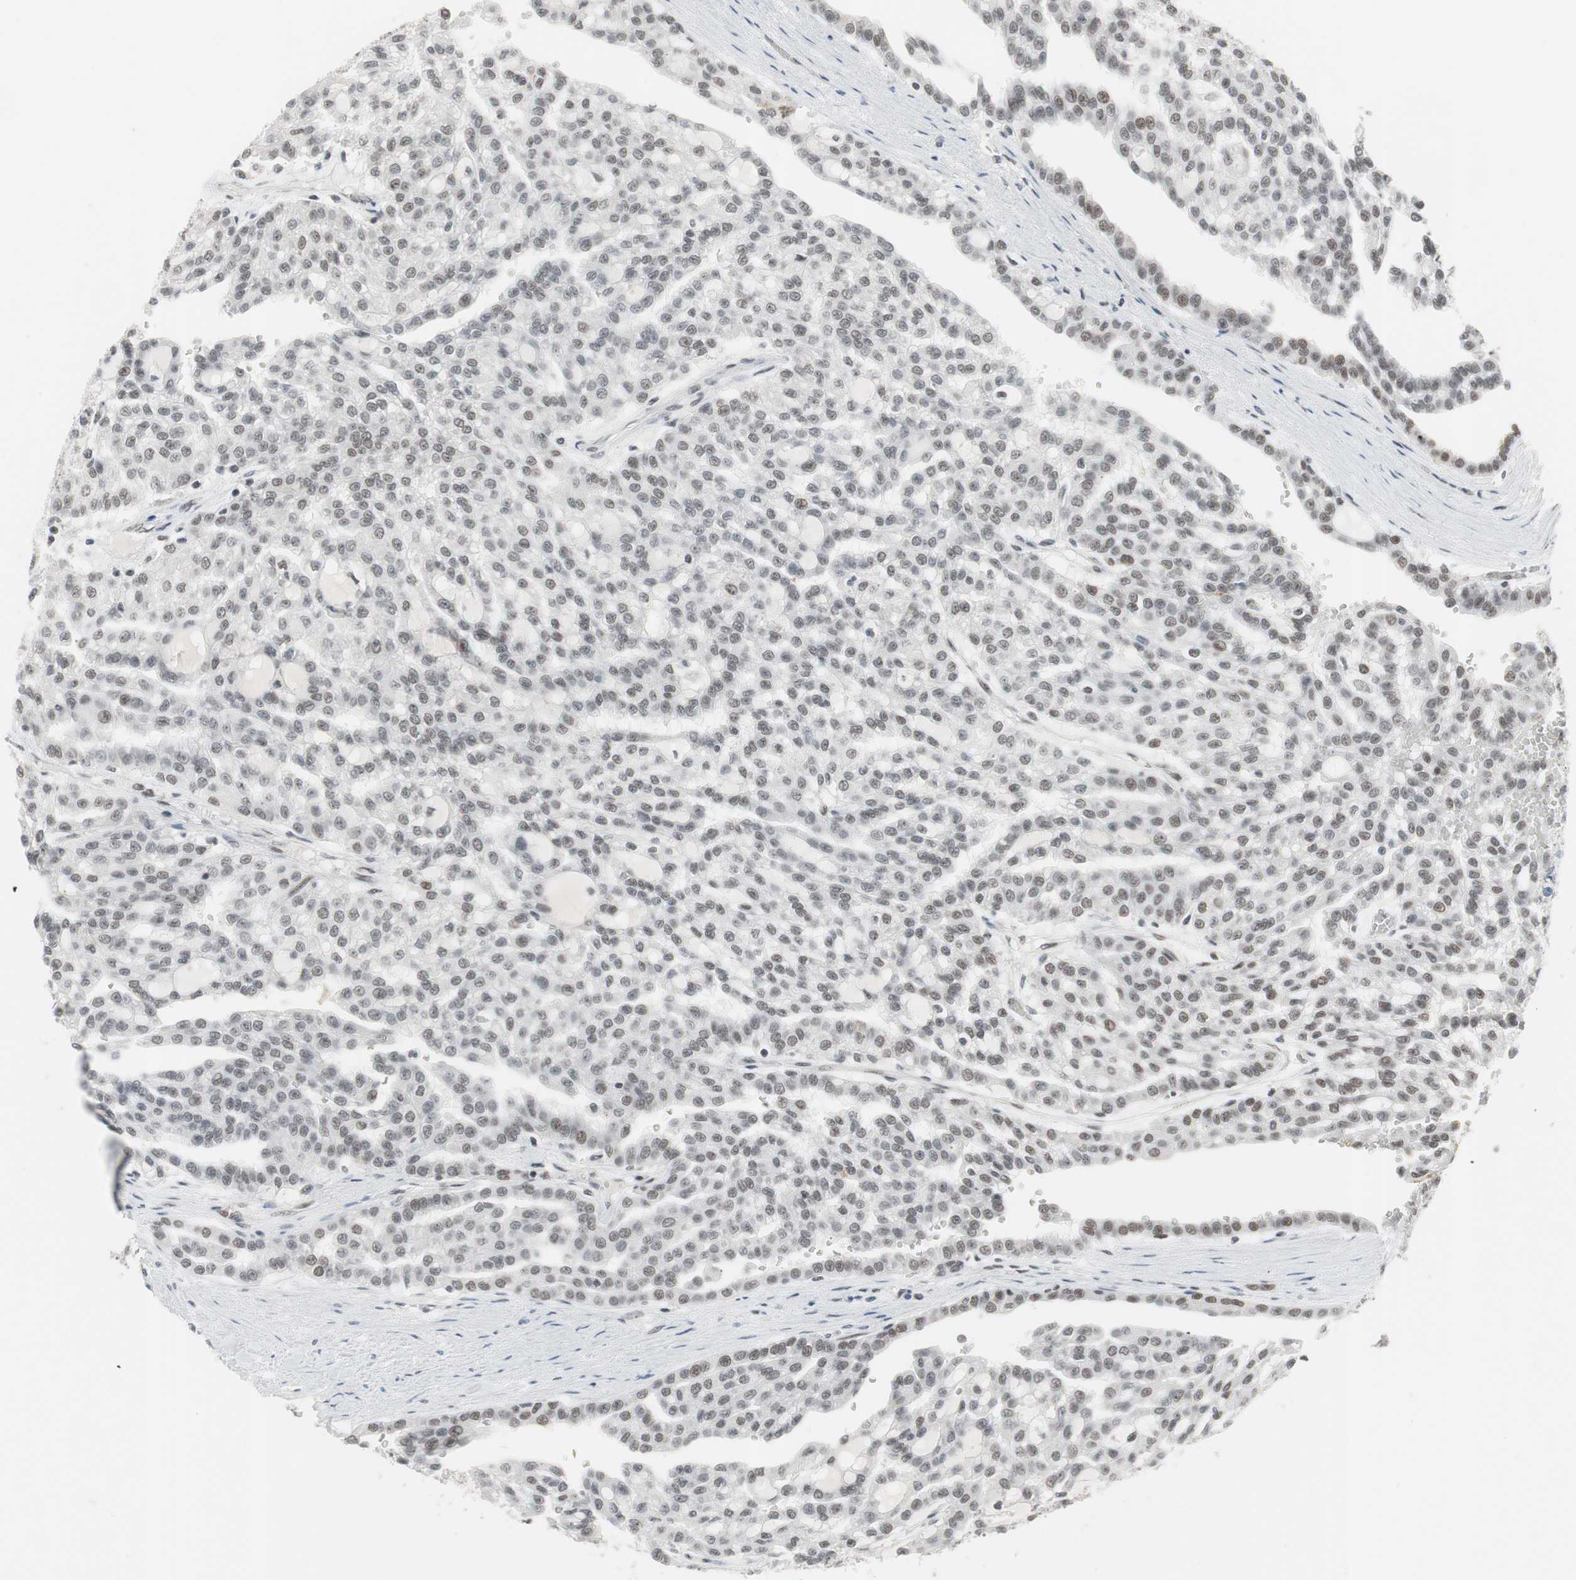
{"staining": {"intensity": "weak", "quantity": "25%-75%", "location": "nuclear"}, "tissue": "renal cancer", "cell_type": "Tumor cells", "image_type": "cancer", "snomed": [{"axis": "morphology", "description": "Adenocarcinoma, NOS"}, {"axis": "topography", "description": "Kidney"}], "caption": "DAB (3,3'-diaminobenzidine) immunohistochemical staining of adenocarcinoma (renal) shows weak nuclear protein positivity in approximately 25%-75% of tumor cells. (brown staining indicates protein expression, while blue staining denotes nuclei).", "gene": "RTF1", "patient": {"sex": "male", "age": 63}}